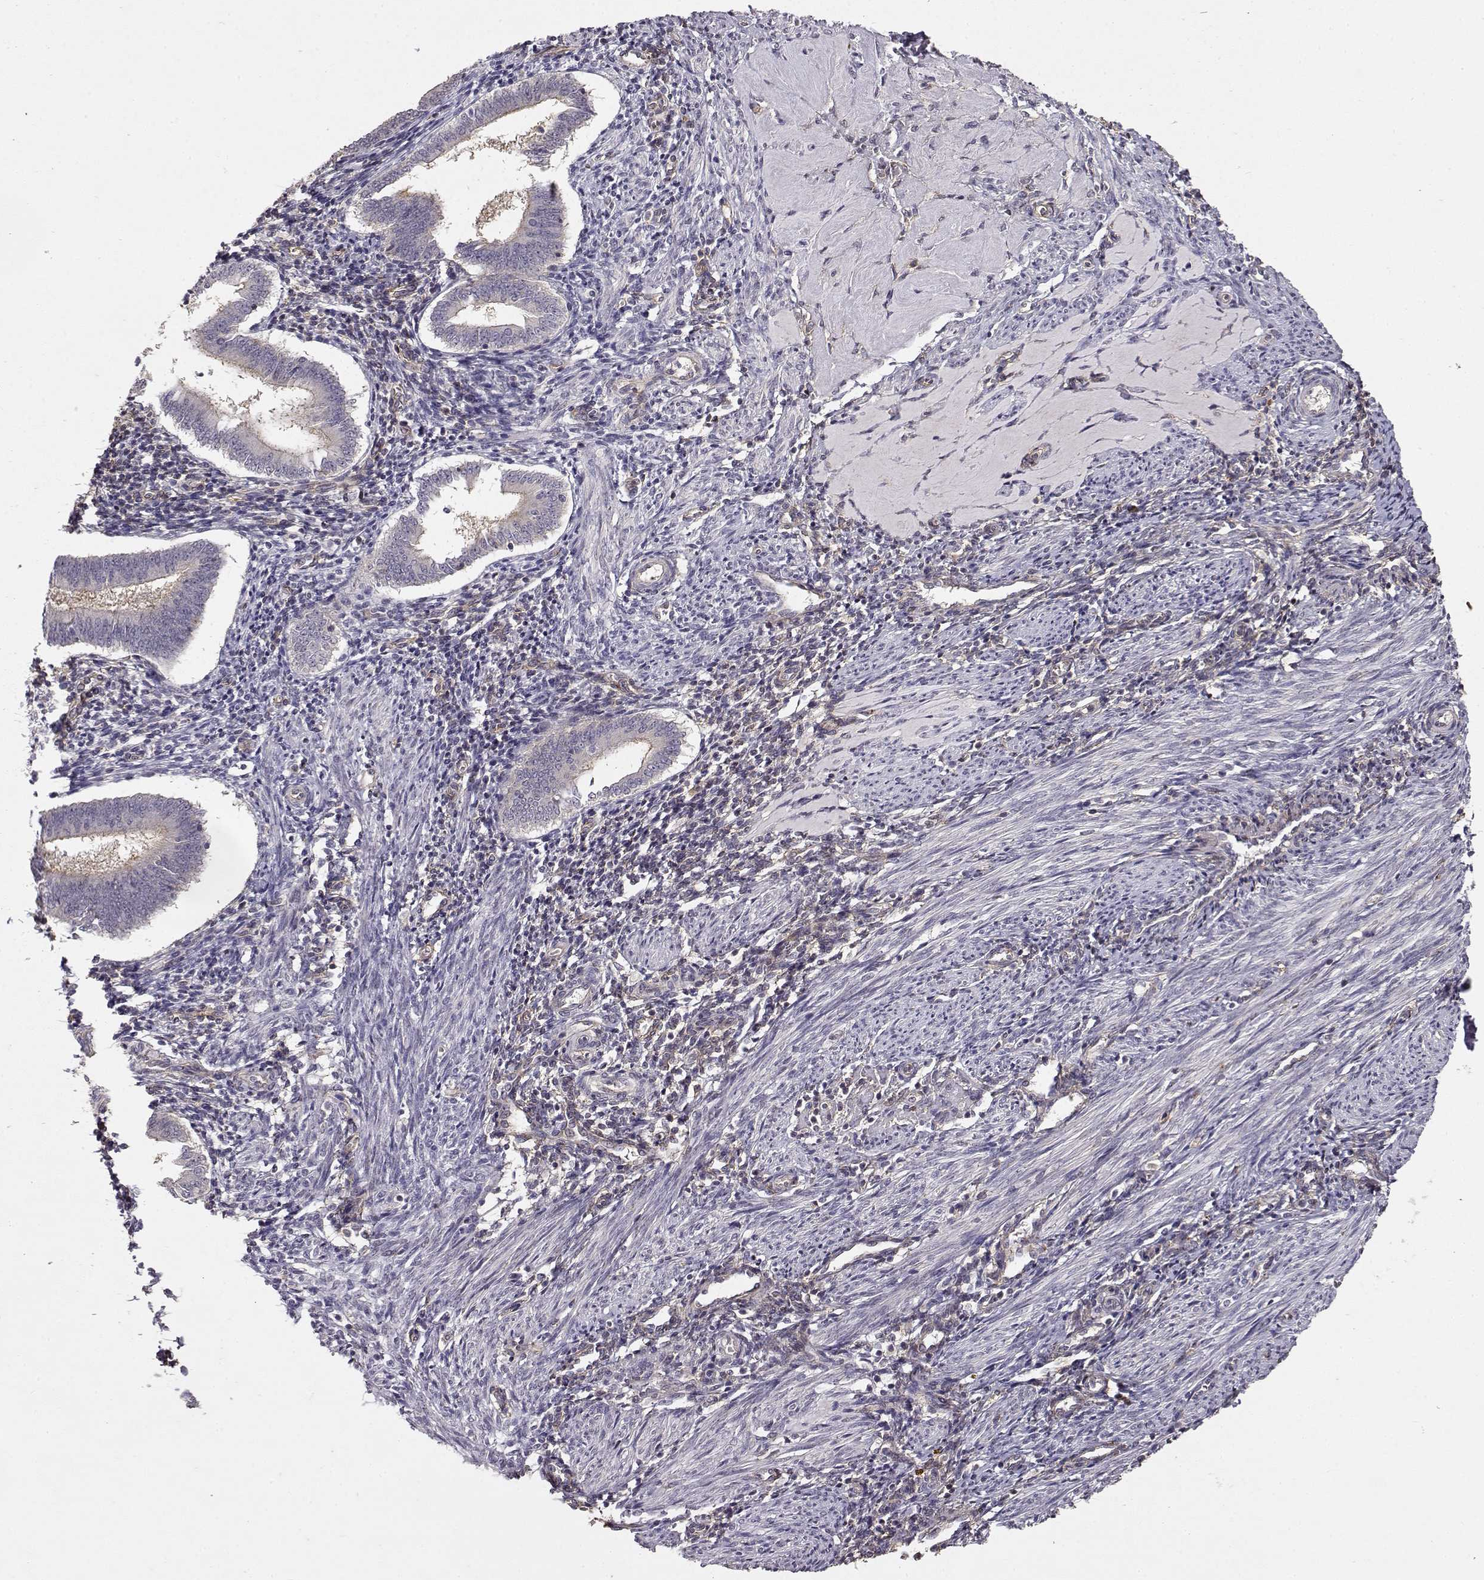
{"staining": {"intensity": "negative", "quantity": "none", "location": "none"}, "tissue": "endometrium", "cell_type": "Cells in endometrial stroma", "image_type": "normal", "snomed": [{"axis": "morphology", "description": "Normal tissue, NOS"}, {"axis": "topography", "description": "Endometrium"}], "caption": "The IHC photomicrograph has no significant staining in cells in endometrial stroma of endometrium.", "gene": "IFITM1", "patient": {"sex": "female", "age": 25}}